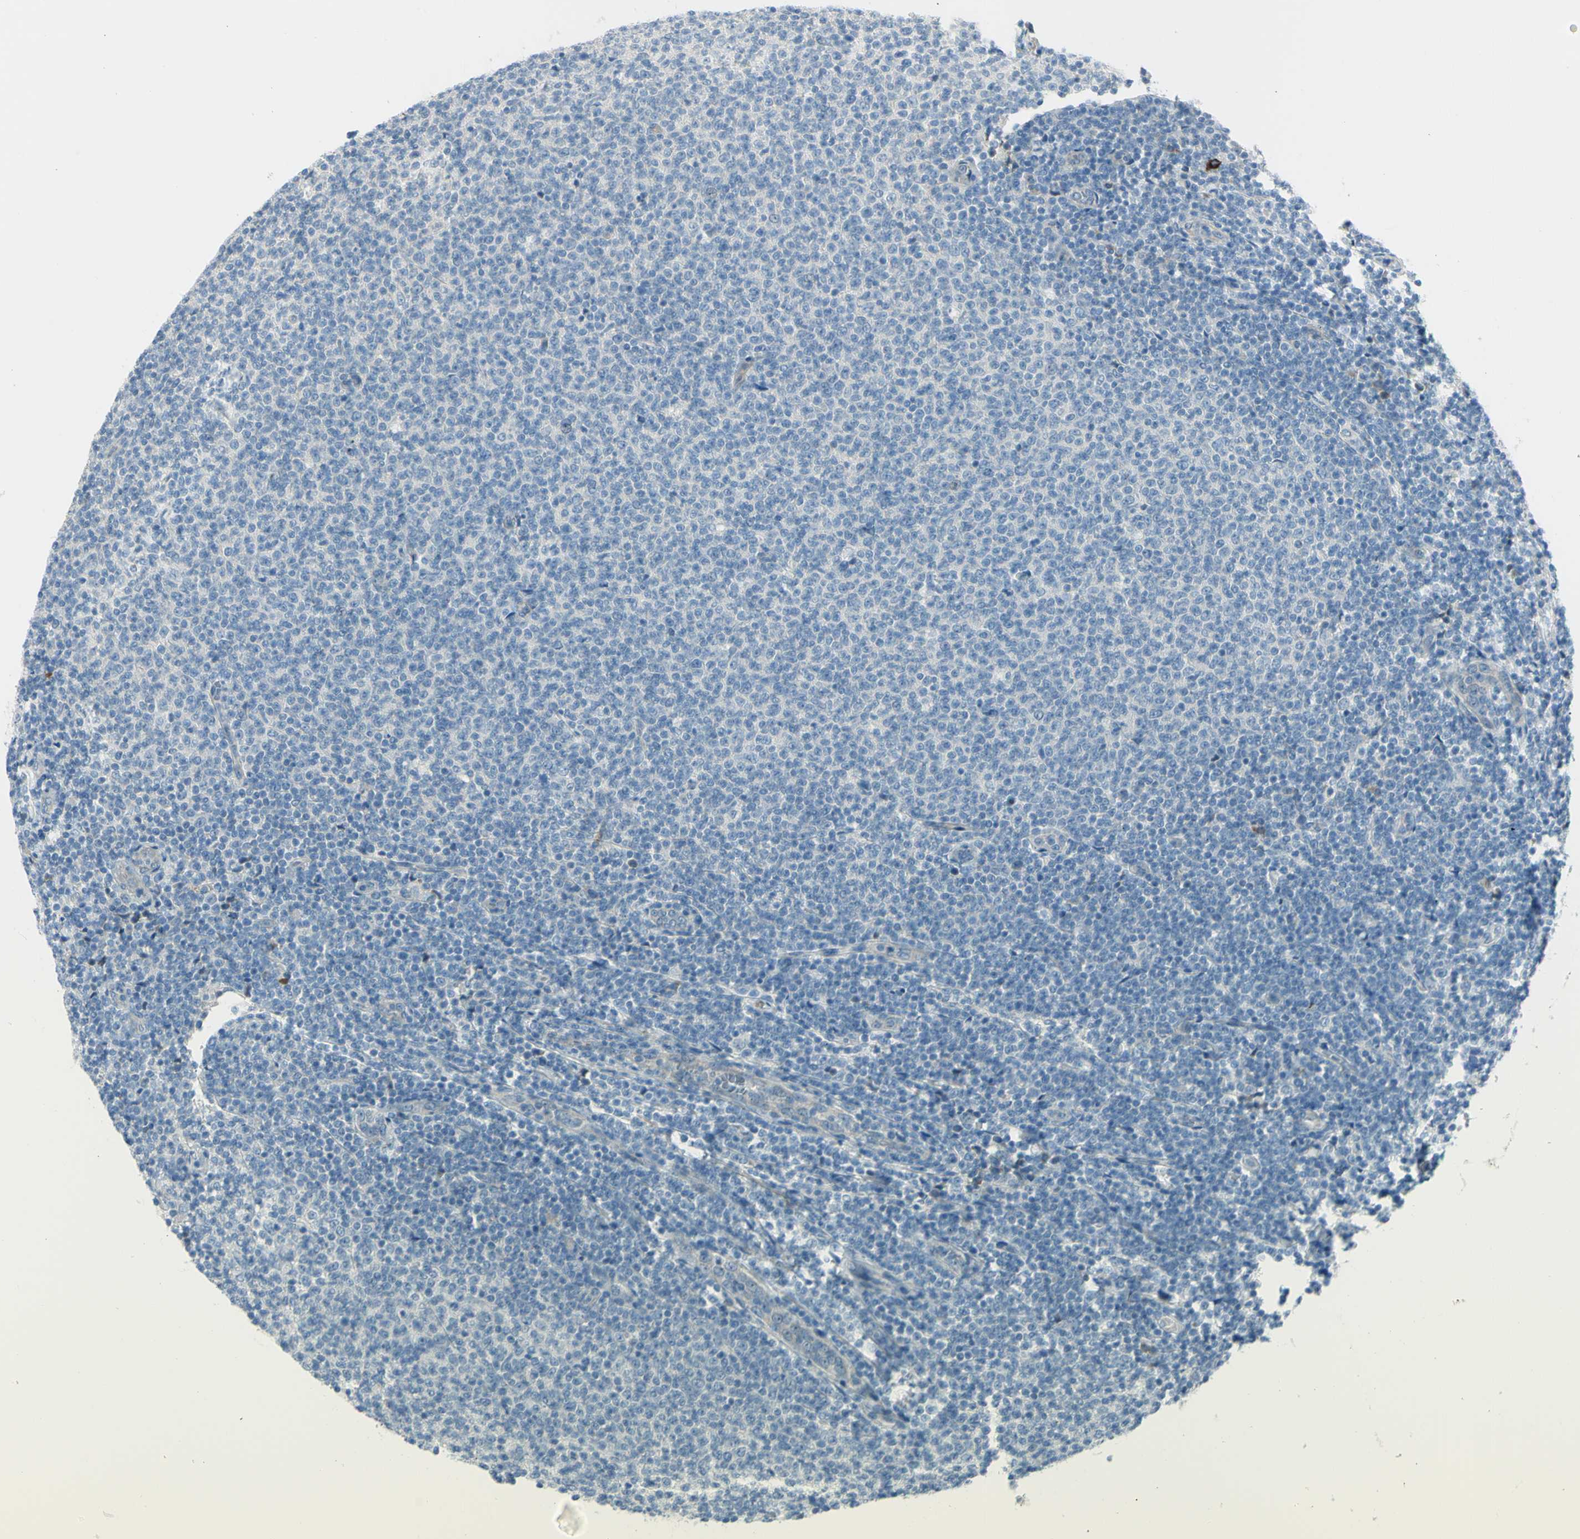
{"staining": {"intensity": "negative", "quantity": "none", "location": "none"}, "tissue": "lymphoma", "cell_type": "Tumor cells", "image_type": "cancer", "snomed": [{"axis": "morphology", "description": "Malignant lymphoma, non-Hodgkin's type, Low grade"}, {"axis": "topography", "description": "Lymph node"}], "caption": "This photomicrograph is of low-grade malignant lymphoma, non-Hodgkin's type stained with IHC to label a protein in brown with the nuclei are counter-stained blue. There is no positivity in tumor cells.", "gene": "LRRK1", "patient": {"sex": "male", "age": 66}}